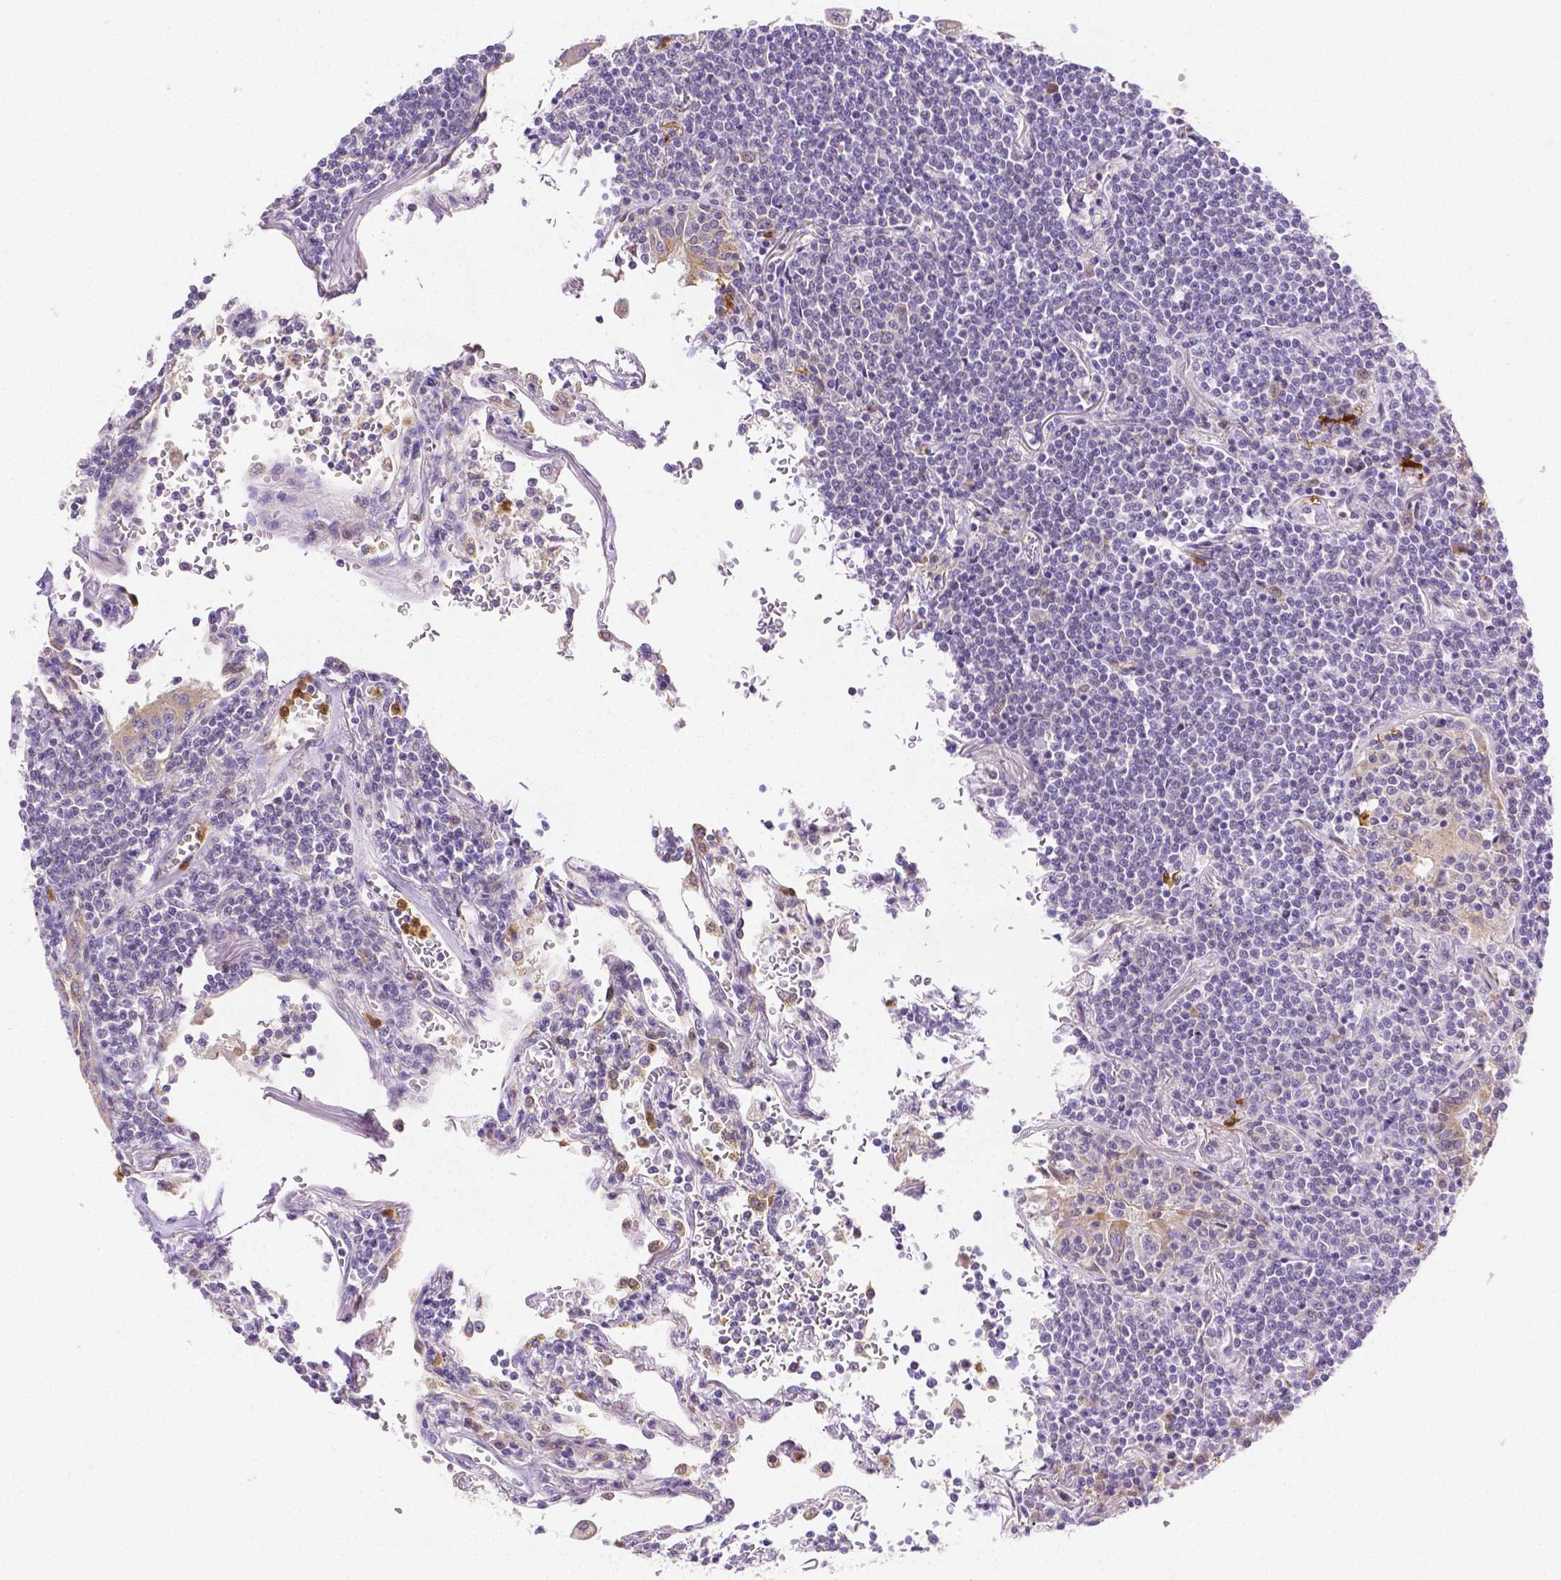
{"staining": {"intensity": "negative", "quantity": "none", "location": "none"}, "tissue": "lymphoma", "cell_type": "Tumor cells", "image_type": "cancer", "snomed": [{"axis": "morphology", "description": "Malignant lymphoma, non-Hodgkin's type, Low grade"}, {"axis": "topography", "description": "Lung"}], "caption": "An immunohistochemistry (IHC) micrograph of lymphoma is shown. There is no staining in tumor cells of lymphoma.", "gene": "ZNRD2", "patient": {"sex": "female", "age": 71}}